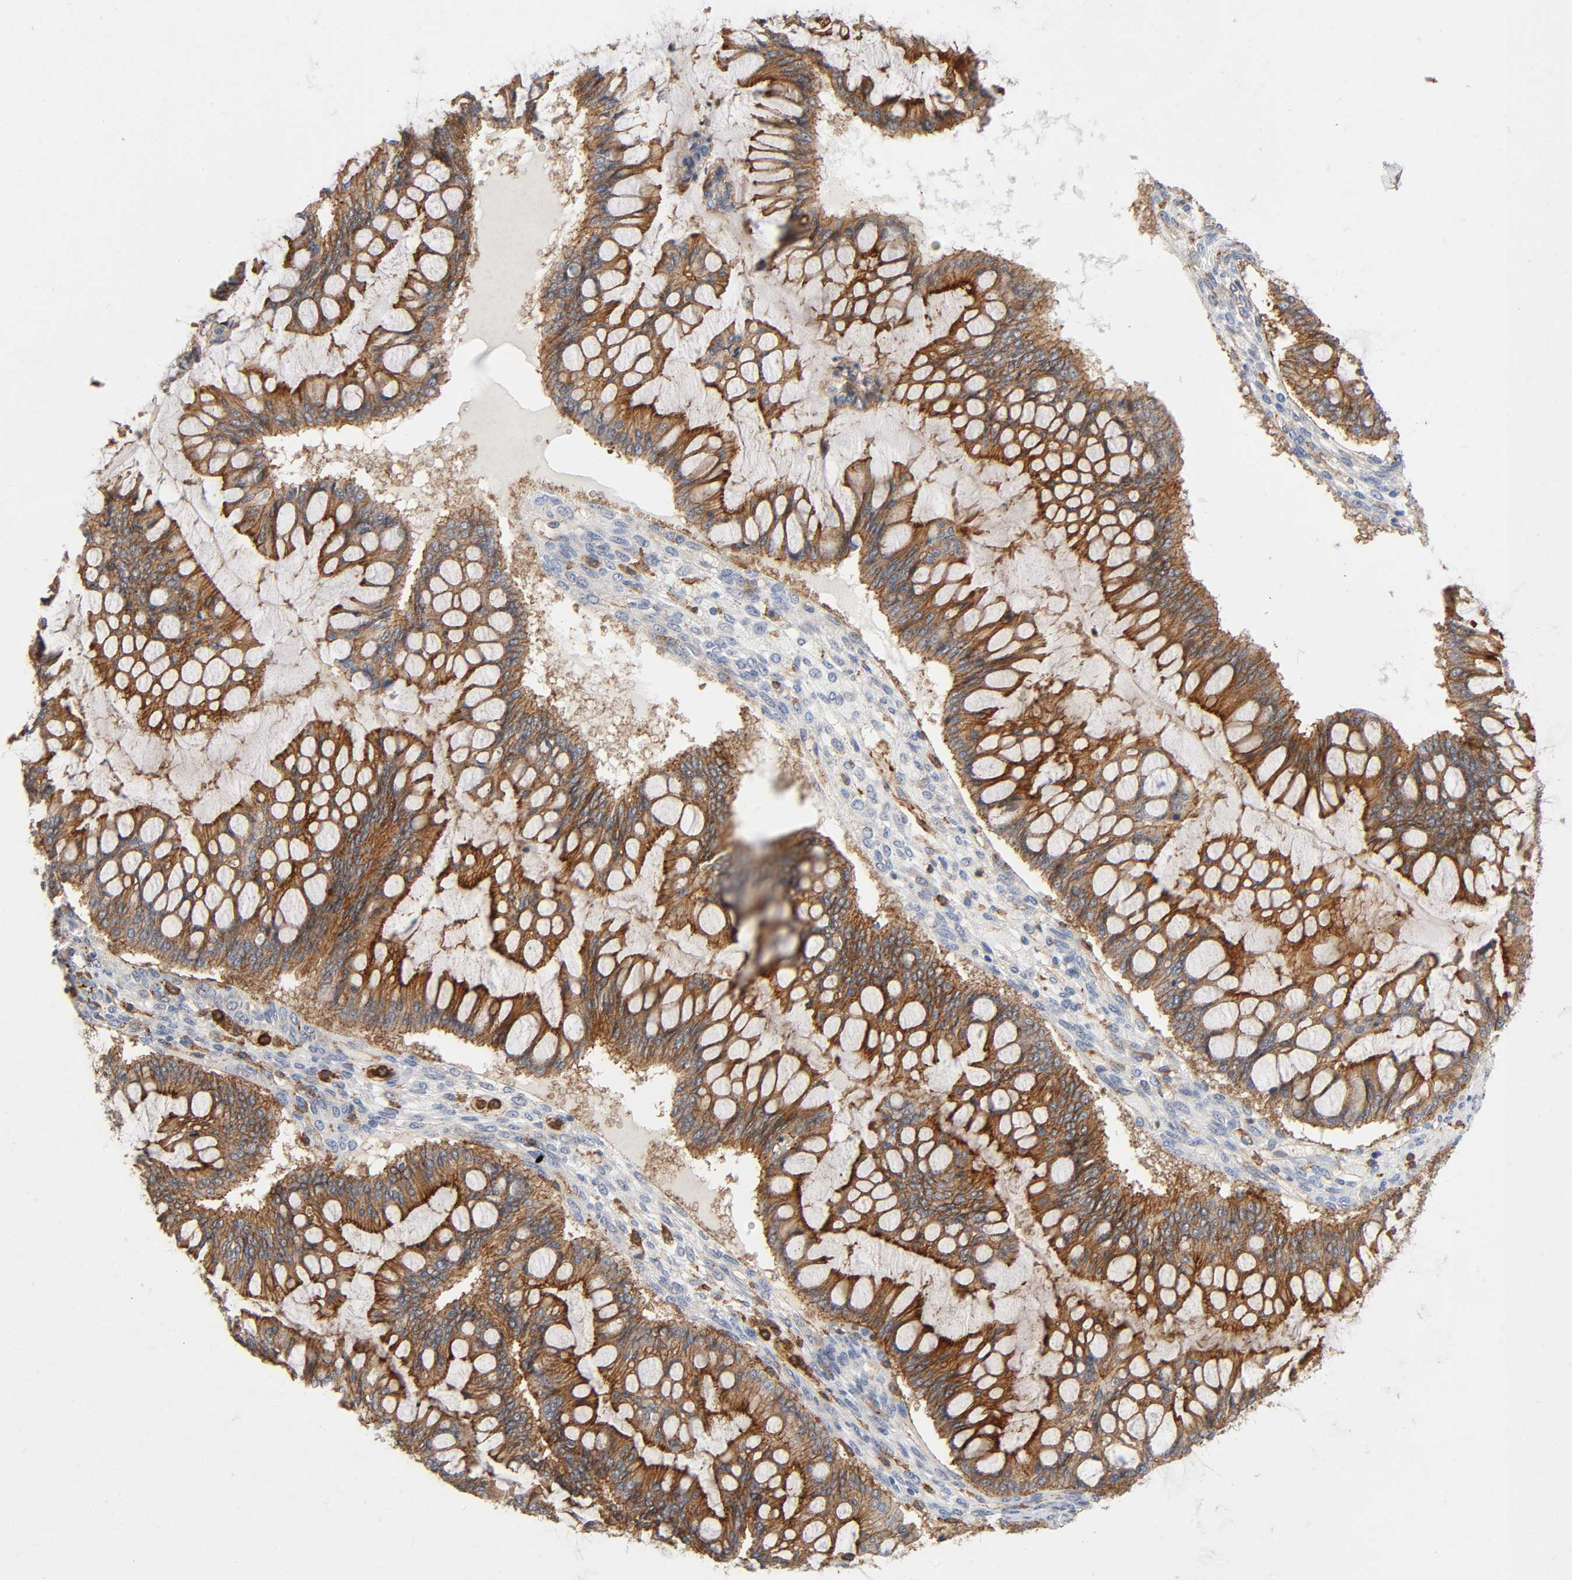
{"staining": {"intensity": "moderate", "quantity": ">75%", "location": "cytoplasmic/membranous"}, "tissue": "ovarian cancer", "cell_type": "Tumor cells", "image_type": "cancer", "snomed": [{"axis": "morphology", "description": "Cystadenocarcinoma, mucinous, NOS"}, {"axis": "topography", "description": "Ovary"}], "caption": "Moderate cytoplasmic/membranous positivity for a protein is present in about >75% of tumor cells of ovarian mucinous cystadenocarcinoma using immunohistochemistry (IHC).", "gene": "LYN", "patient": {"sex": "female", "age": 73}}